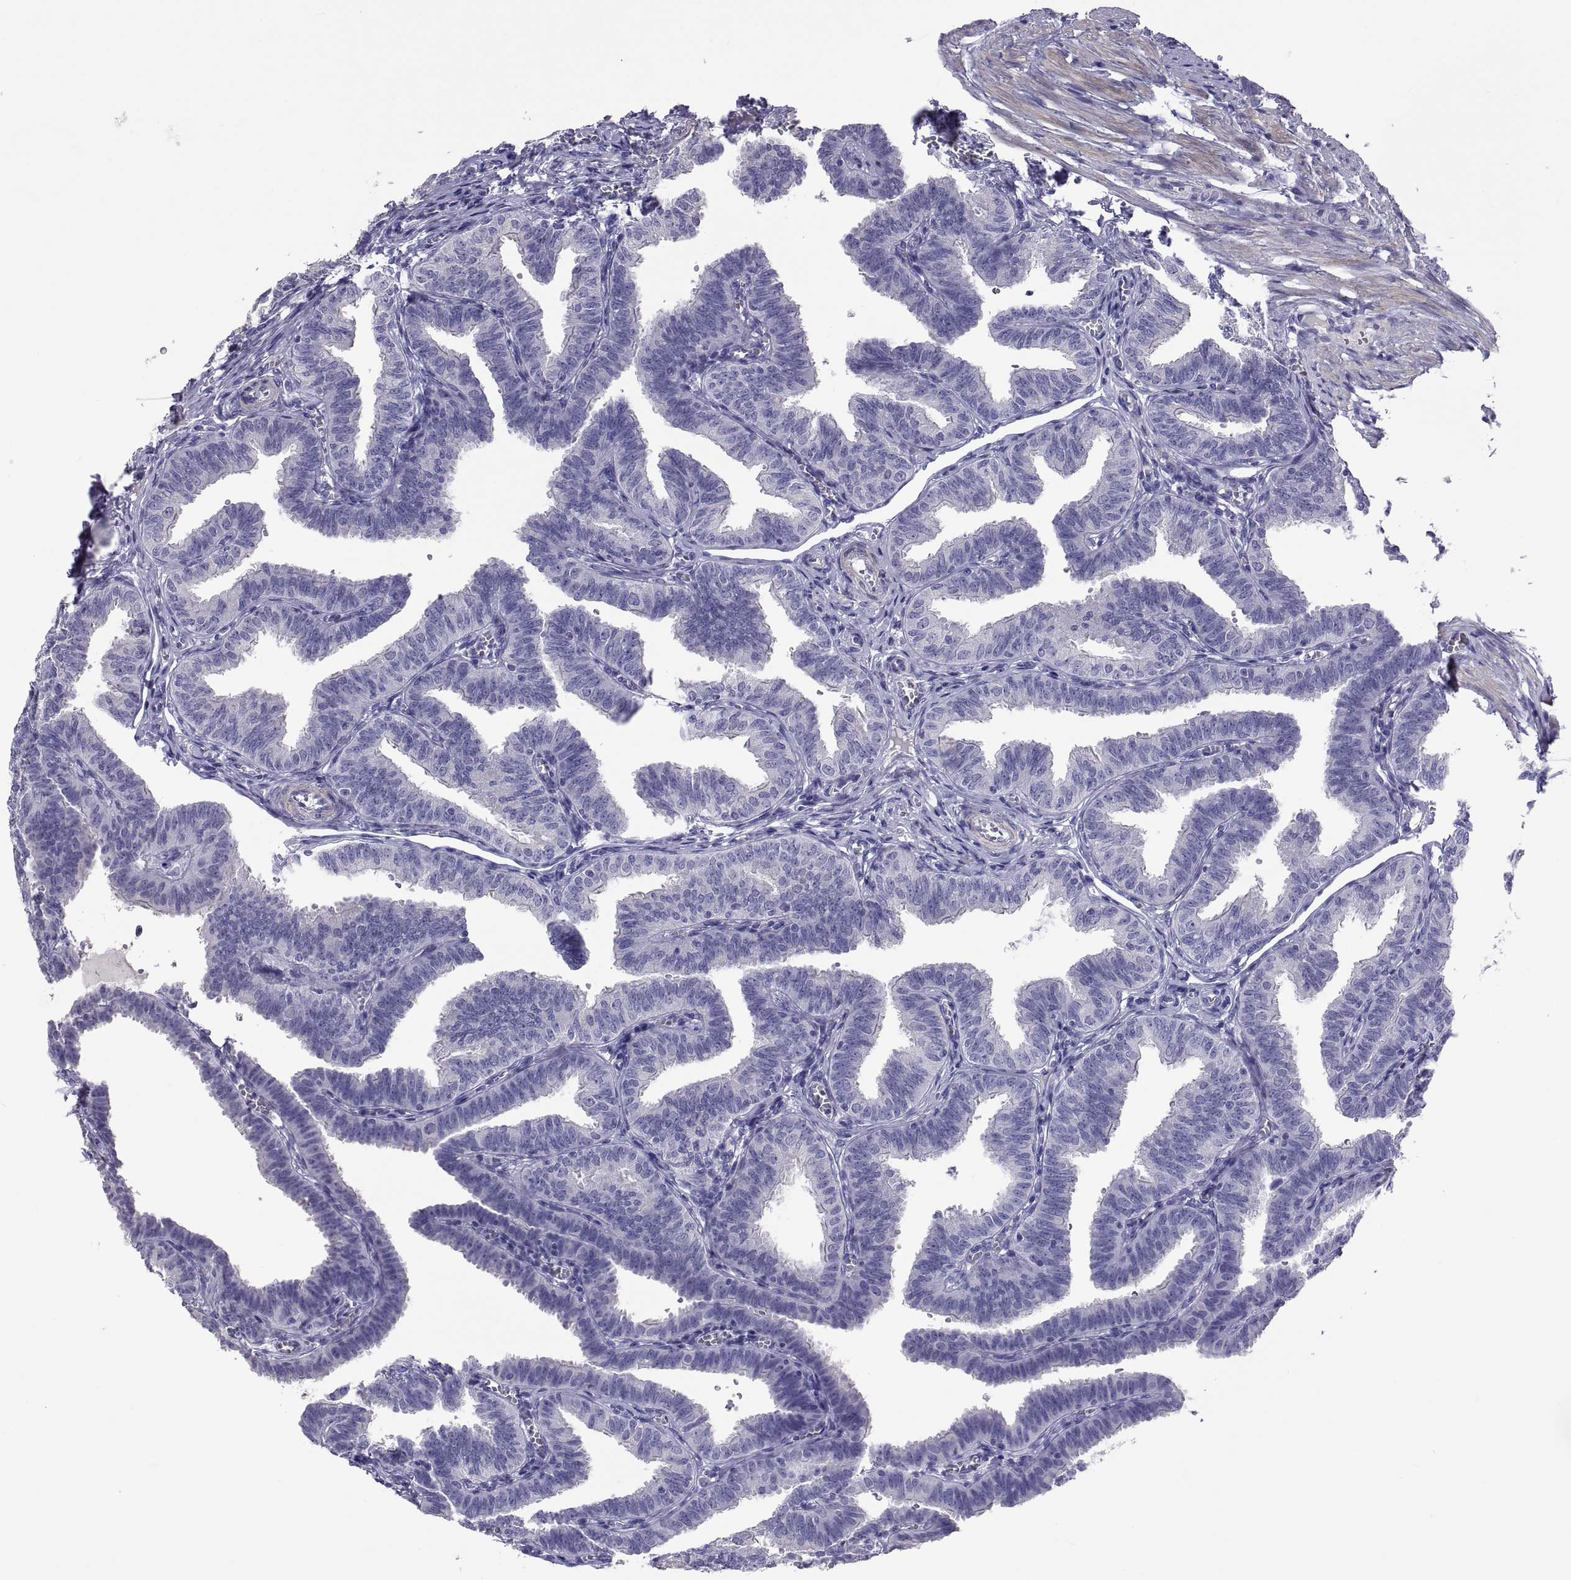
{"staining": {"intensity": "negative", "quantity": "none", "location": "none"}, "tissue": "fallopian tube", "cell_type": "Glandular cells", "image_type": "normal", "snomed": [{"axis": "morphology", "description": "Normal tissue, NOS"}, {"axis": "topography", "description": "Fallopian tube"}], "caption": "DAB immunohistochemical staining of normal human fallopian tube reveals no significant positivity in glandular cells. (DAB (3,3'-diaminobenzidine) IHC visualized using brightfield microscopy, high magnification).", "gene": "BSPH1", "patient": {"sex": "female", "age": 25}}